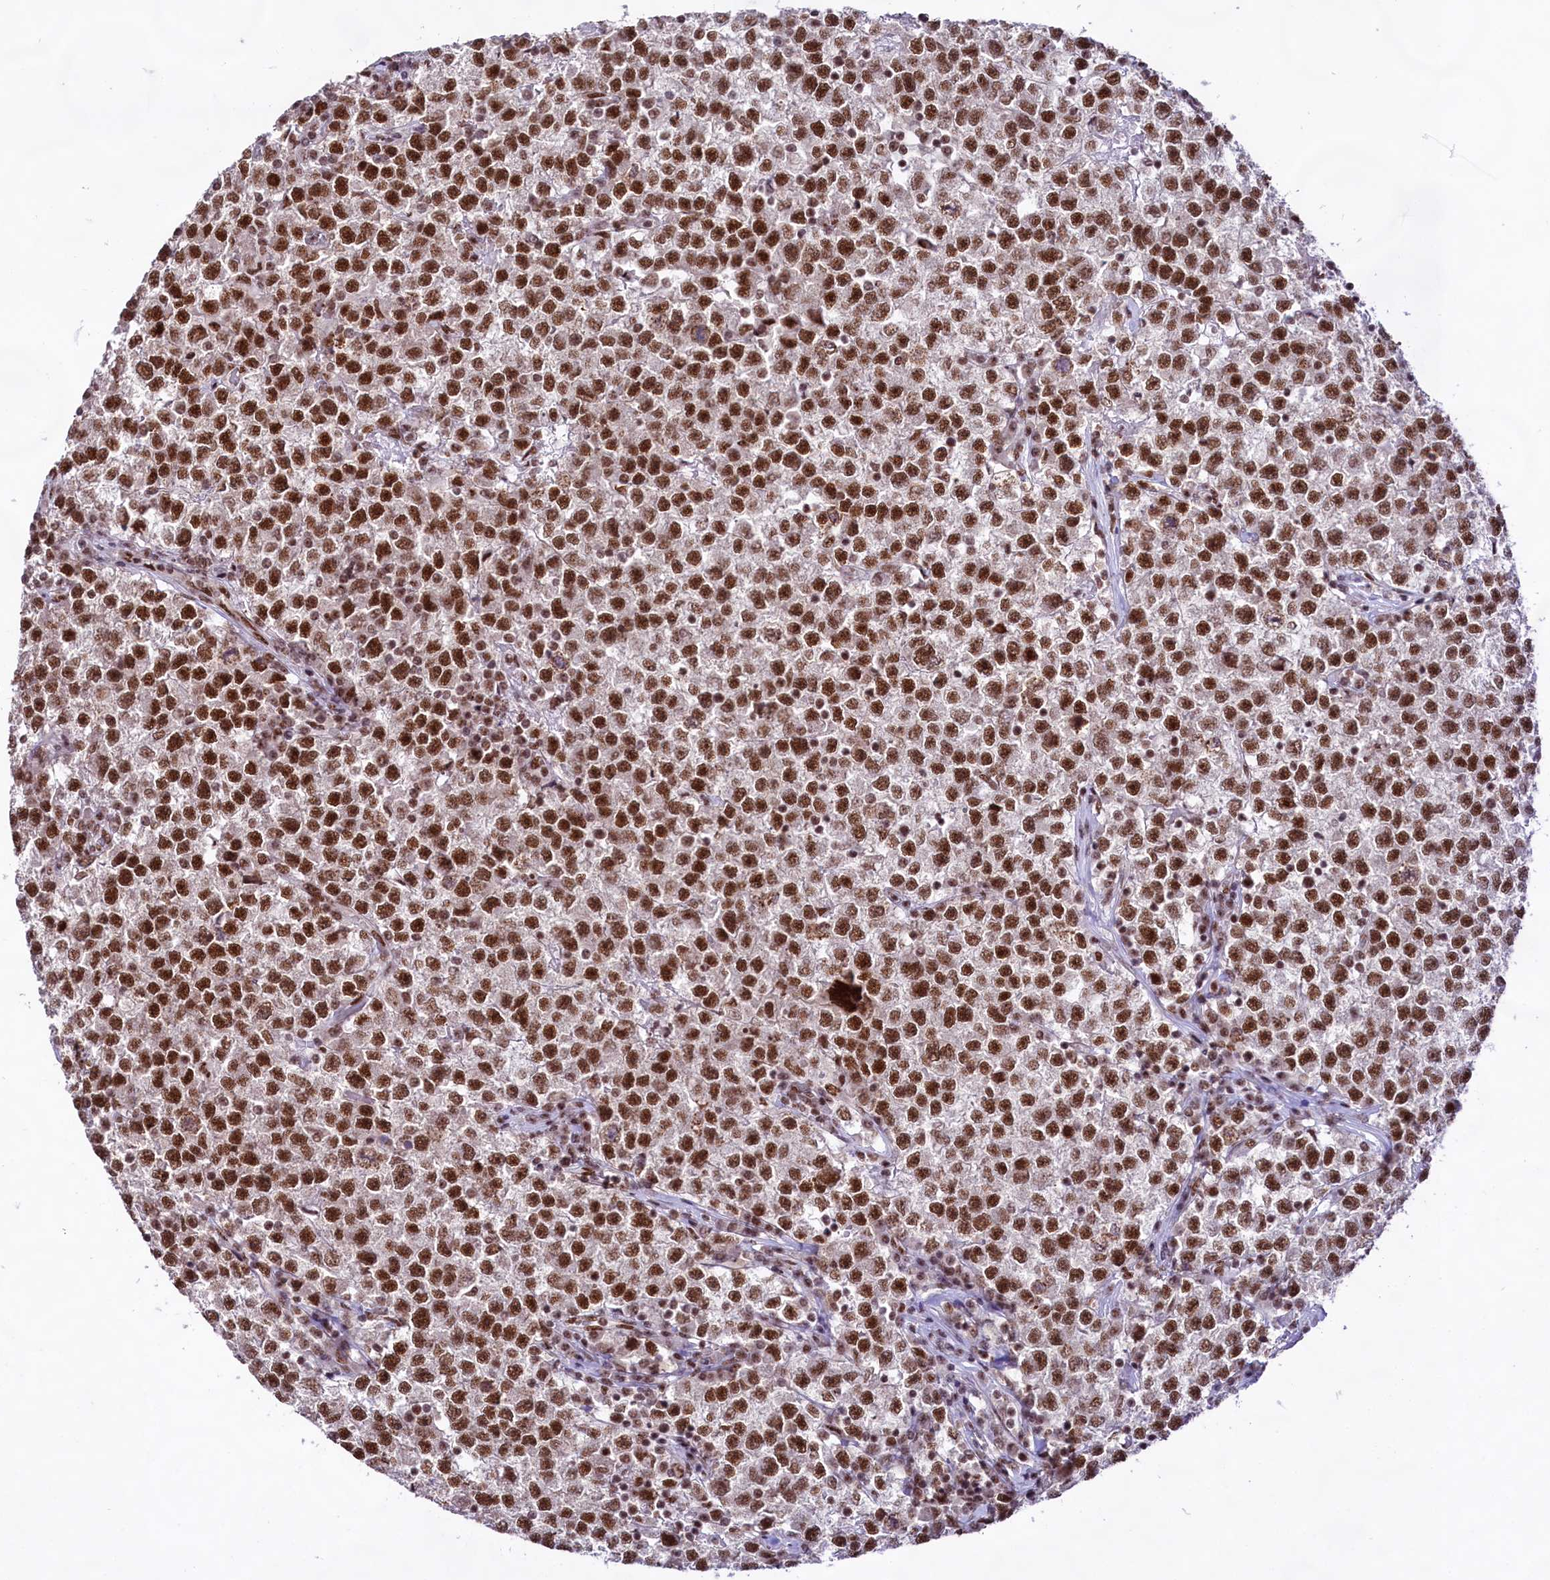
{"staining": {"intensity": "strong", "quantity": ">75%", "location": "nuclear"}, "tissue": "testis cancer", "cell_type": "Tumor cells", "image_type": "cancer", "snomed": [{"axis": "morphology", "description": "Seminoma, NOS"}, {"axis": "topography", "description": "Testis"}], "caption": "Seminoma (testis) tissue shows strong nuclear positivity in about >75% of tumor cells, visualized by immunohistochemistry.", "gene": "HIRA", "patient": {"sex": "male", "age": 22}}